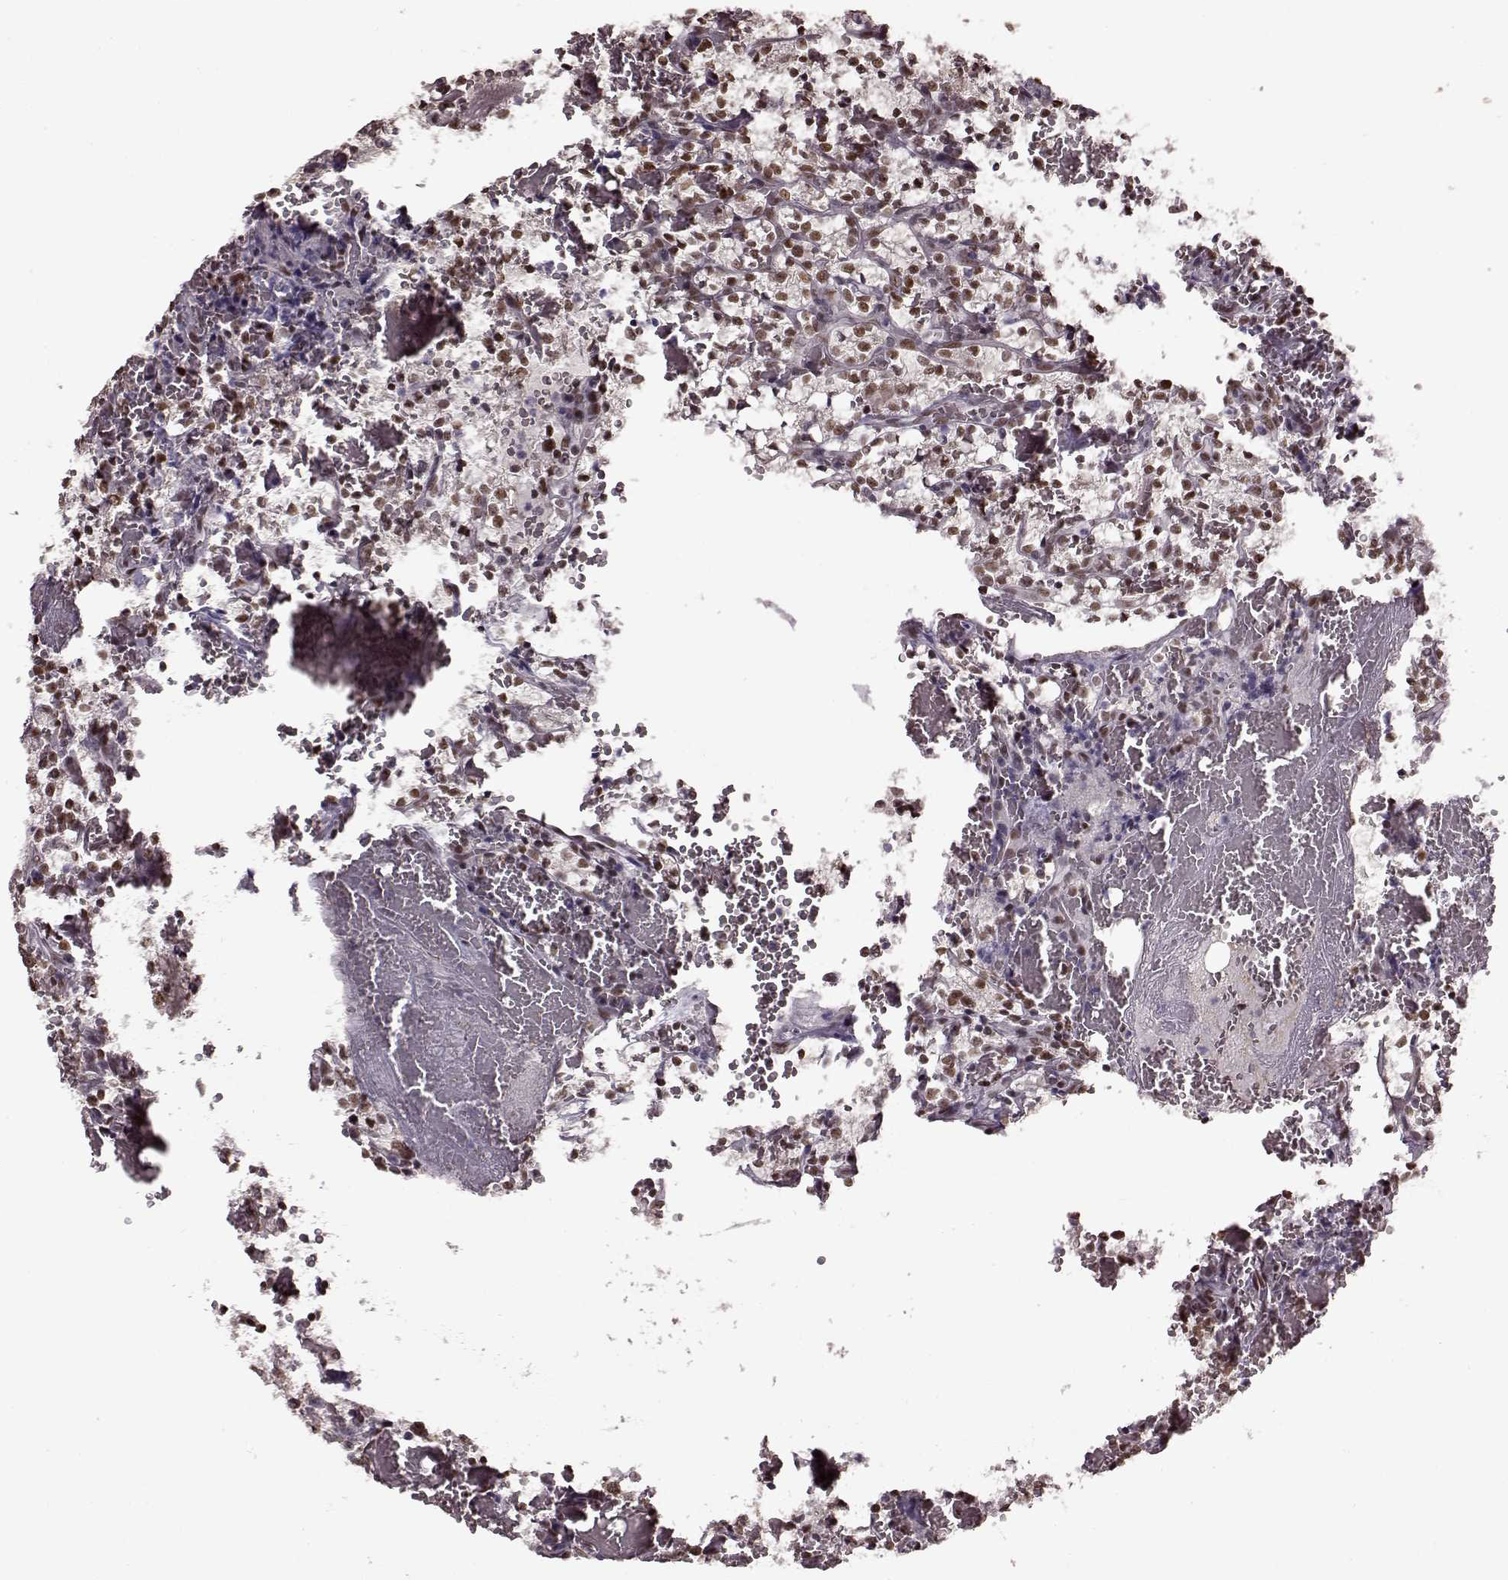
{"staining": {"intensity": "moderate", "quantity": ">75%", "location": "nuclear"}, "tissue": "renal cancer", "cell_type": "Tumor cells", "image_type": "cancer", "snomed": [{"axis": "morphology", "description": "Adenocarcinoma, NOS"}, {"axis": "topography", "description": "Kidney"}], "caption": "Immunohistochemical staining of adenocarcinoma (renal) reveals medium levels of moderate nuclear expression in approximately >75% of tumor cells.", "gene": "FTO", "patient": {"sex": "female", "age": 69}}